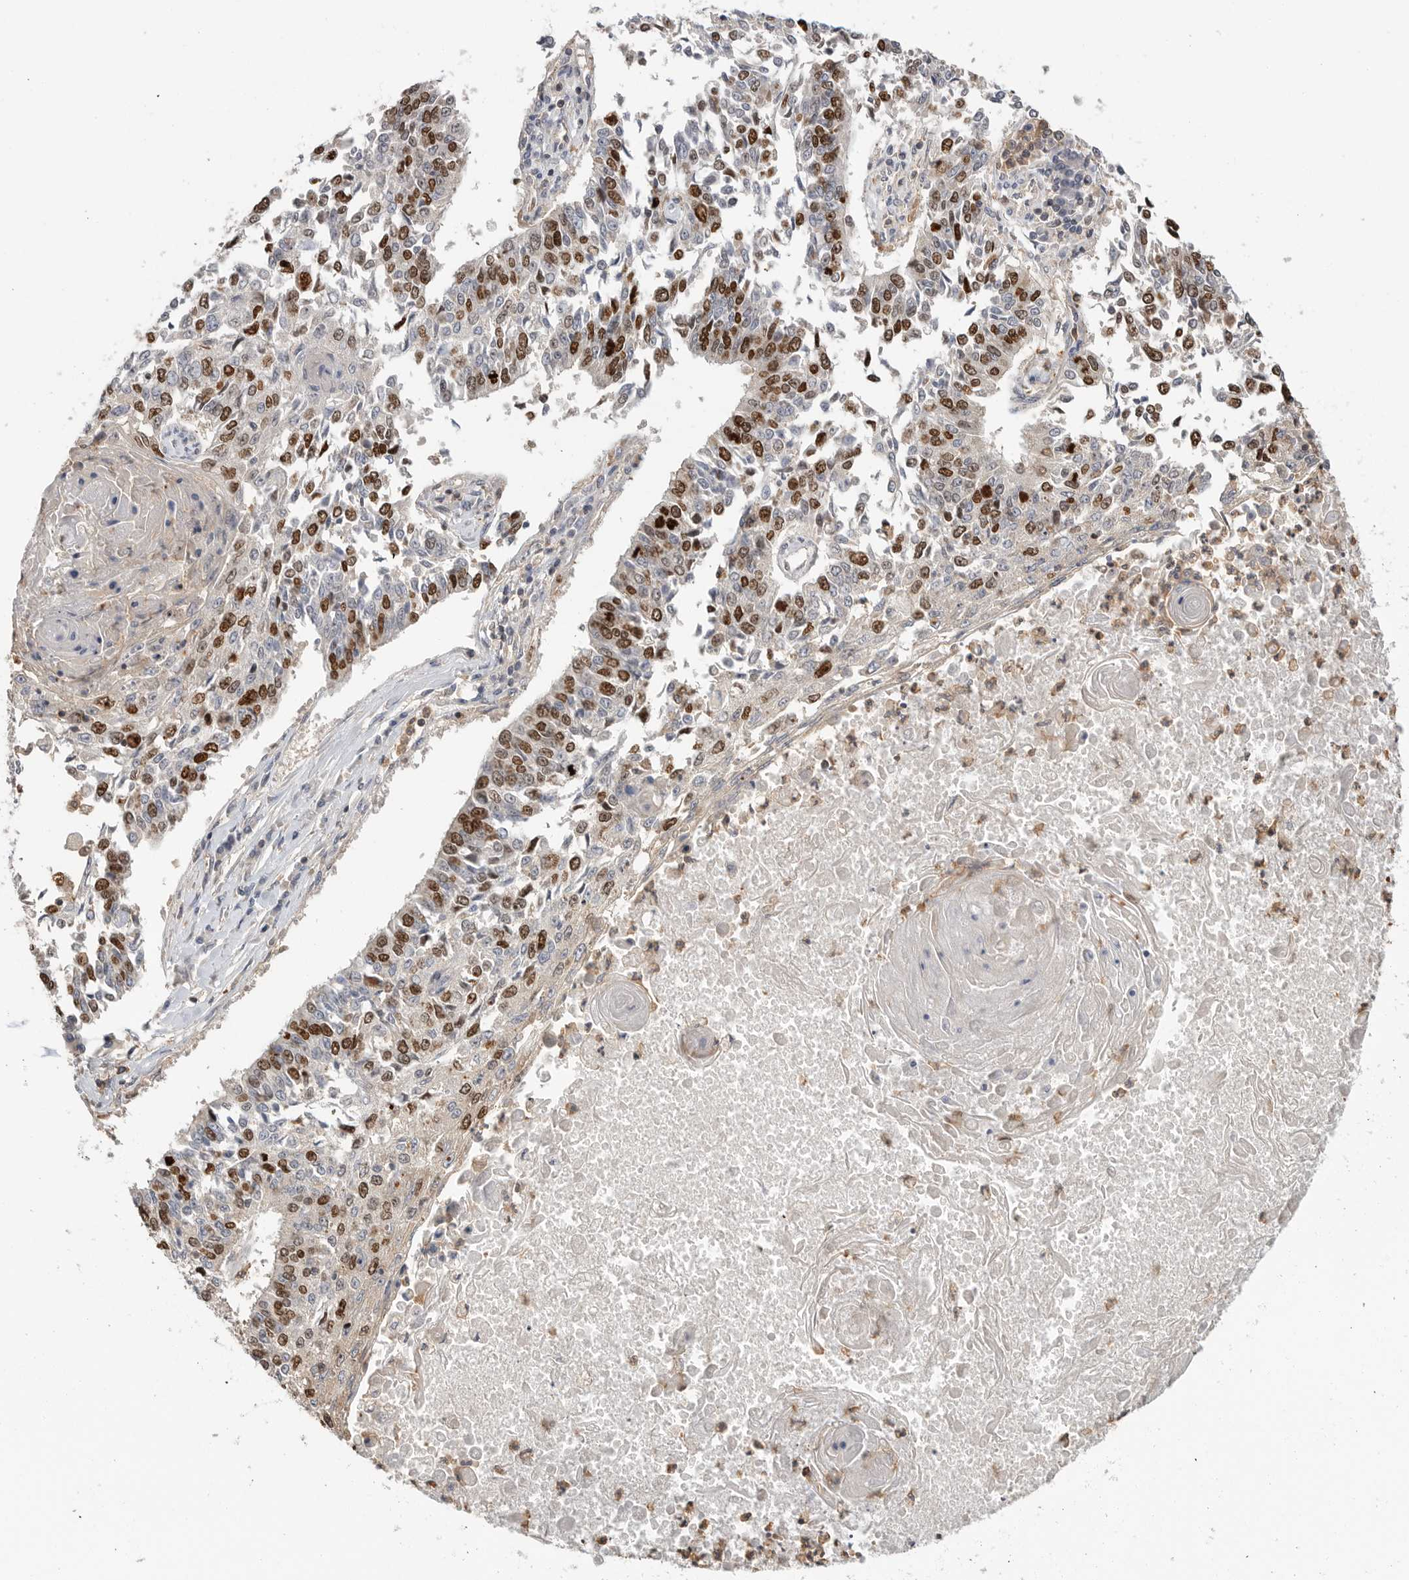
{"staining": {"intensity": "strong", "quantity": "25%-75%", "location": "nuclear"}, "tissue": "lung cancer", "cell_type": "Tumor cells", "image_type": "cancer", "snomed": [{"axis": "morphology", "description": "Normal tissue, NOS"}, {"axis": "morphology", "description": "Squamous cell carcinoma, NOS"}, {"axis": "topography", "description": "Cartilage tissue"}, {"axis": "topography", "description": "Bronchus"}, {"axis": "topography", "description": "Lung"}, {"axis": "topography", "description": "Peripheral nerve tissue"}], "caption": "This image exhibits immunohistochemistry staining of human lung cancer (squamous cell carcinoma), with high strong nuclear staining in approximately 25%-75% of tumor cells.", "gene": "TOP2A", "patient": {"sex": "female", "age": 49}}